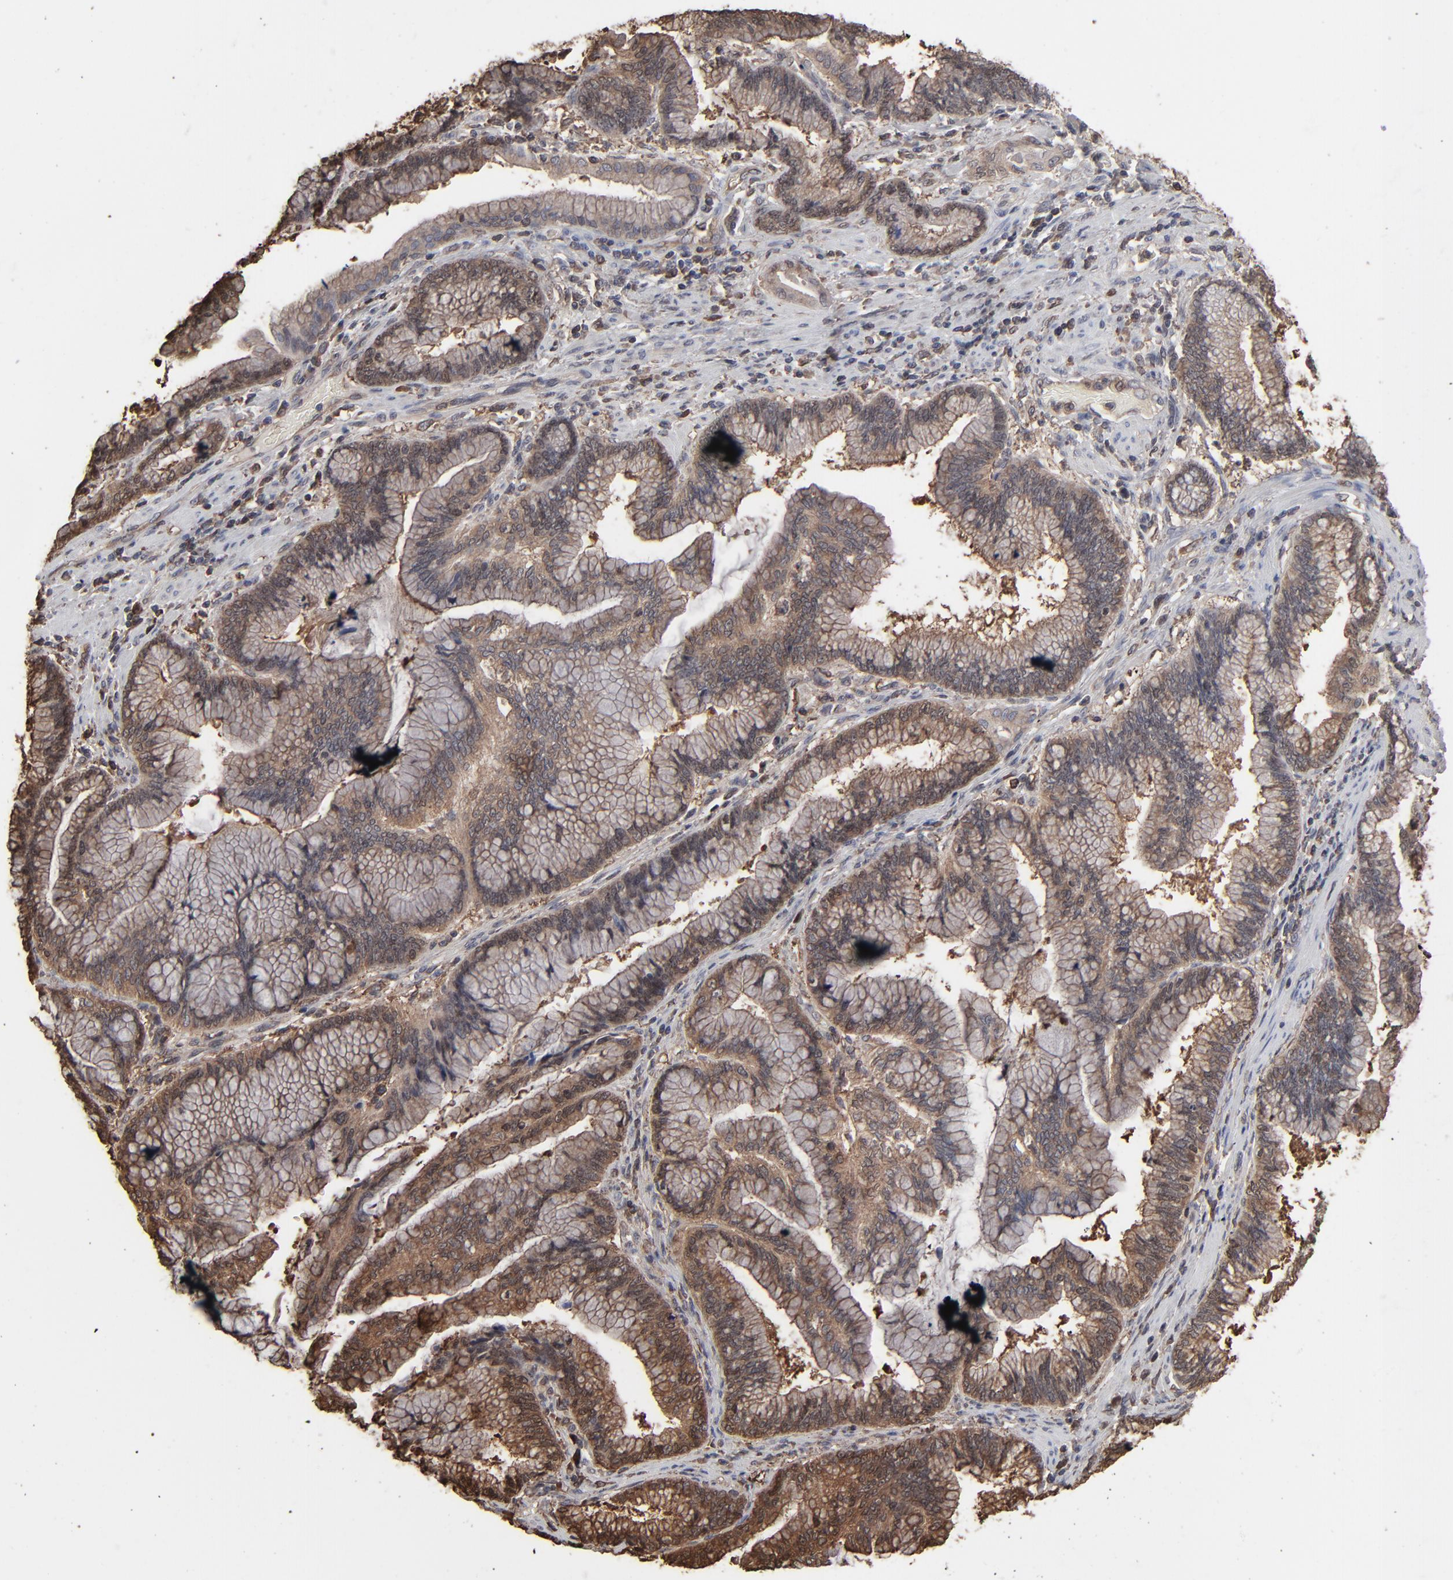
{"staining": {"intensity": "moderate", "quantity": ">75%", "location": "cytoplasmic/membranous"}, "tissue": "pancreatic cancer", "cell_type": "Tumor cells", "image_type": "cancer", "snomed": [{"axis": "morphology", "description": "Adenocarcinoma, NOS"}, {"axis": "topography", "description": "Pancreas"}], "caption": "The image exhibits a brown stain indicating the presence of a protein in the cytoplasmic/membranous of tumor cells in pancreatic adenocarcinoma.", "gene": "NME1-NME2", "patient": {"sex": "female", "age": 64}}